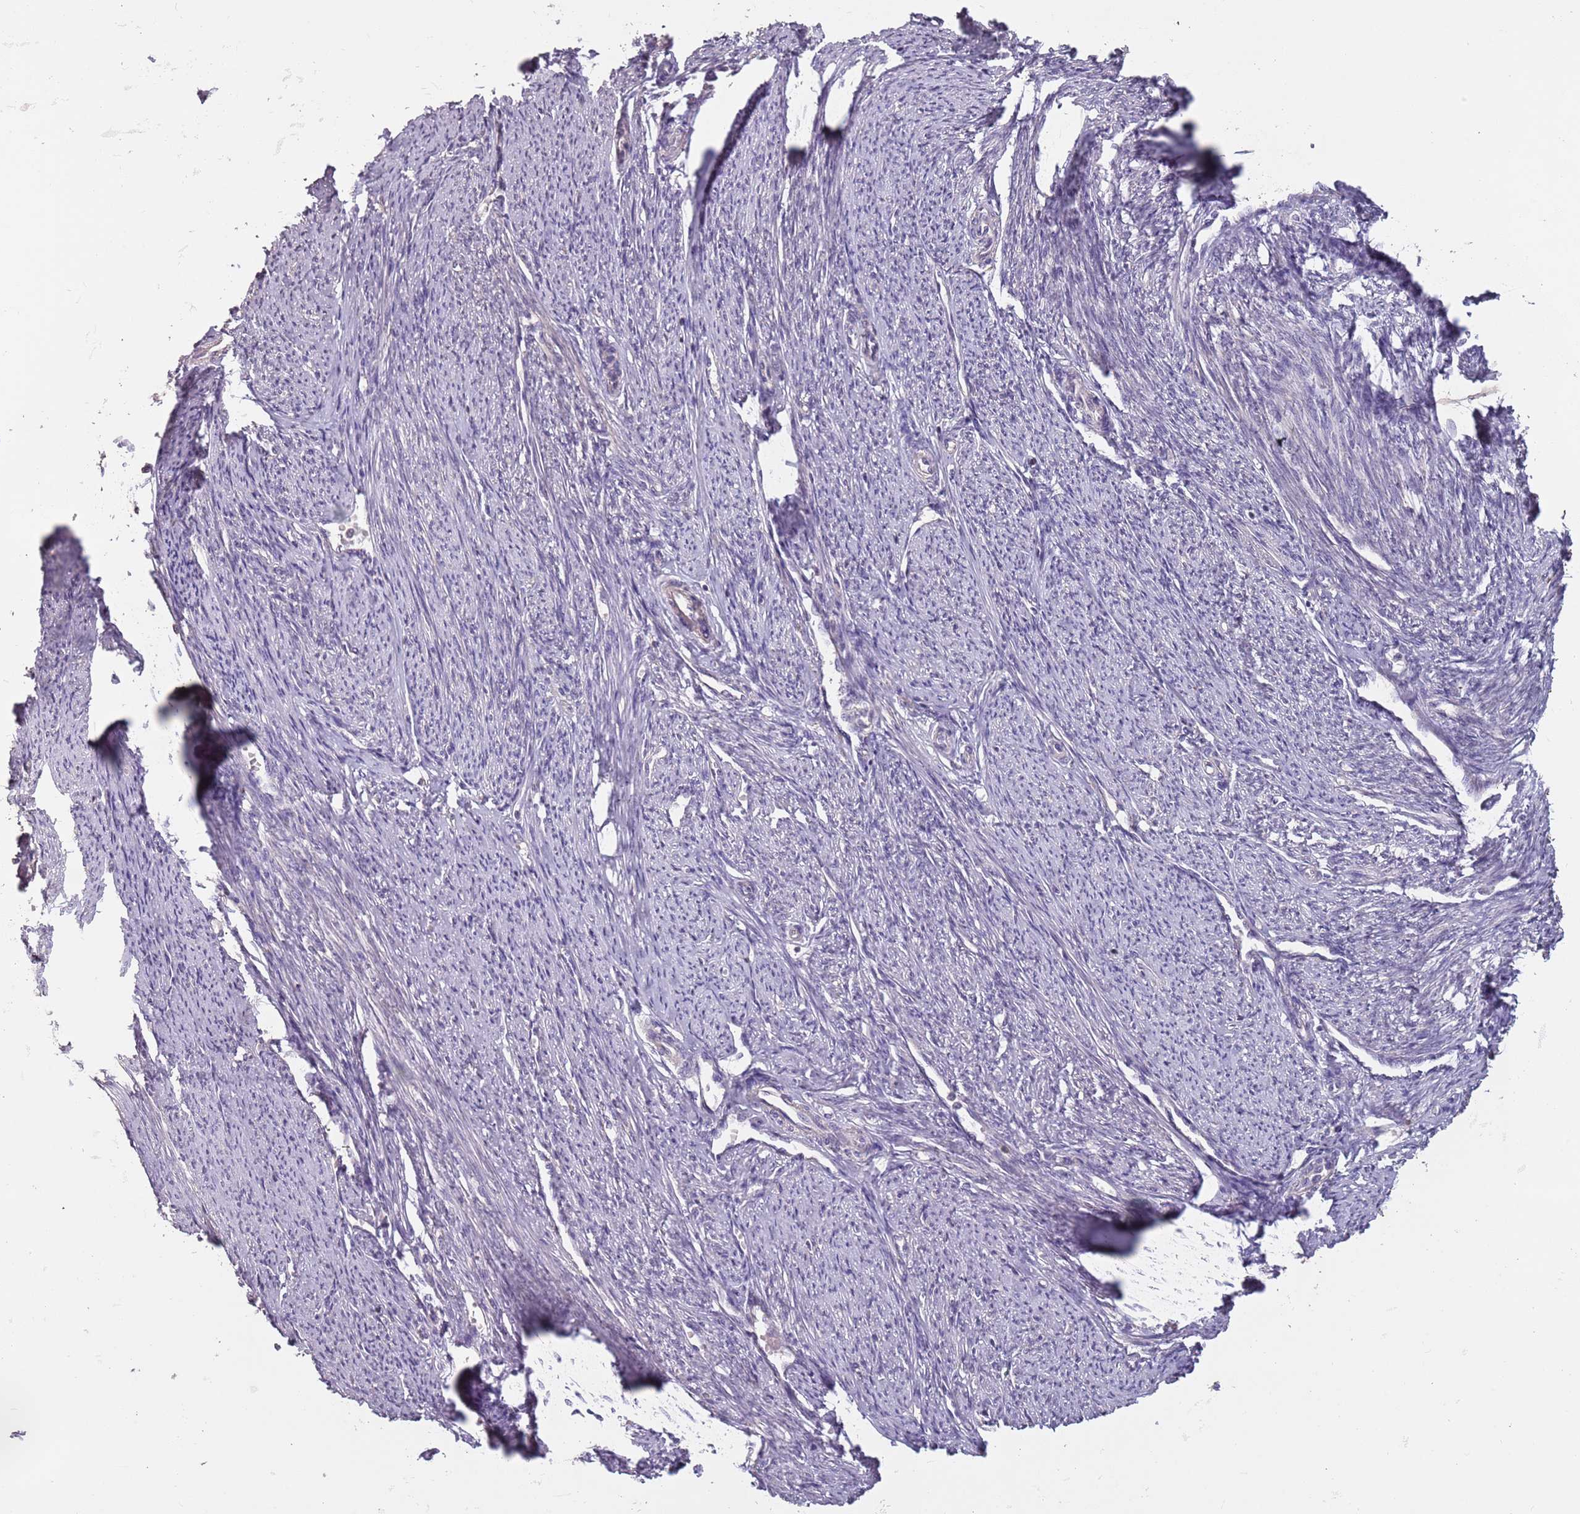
{"staining": {"intensity": "moderate", "quantity": "25%-75%", "location": "cytoplasmic/membranous"}, "tissue": "smooth muscle", "cell_type": "Smooth muscle cells", "image_type": "normal", "snomed": [{"axis": "morphology", "description": "Normal tissue, NOS"}, {"axis": "topography", "description": "Smooth muscle"}, {"axis": "topography", "description": "Uterus"}], "caption": "Moderate cytoplasmic/membranous positivity is seen in about 25%-75% of smooth muscle cells in normal smooth muscle.", "gene": "MBD3L1", "patient": {"sex": "female", "age": 59}}